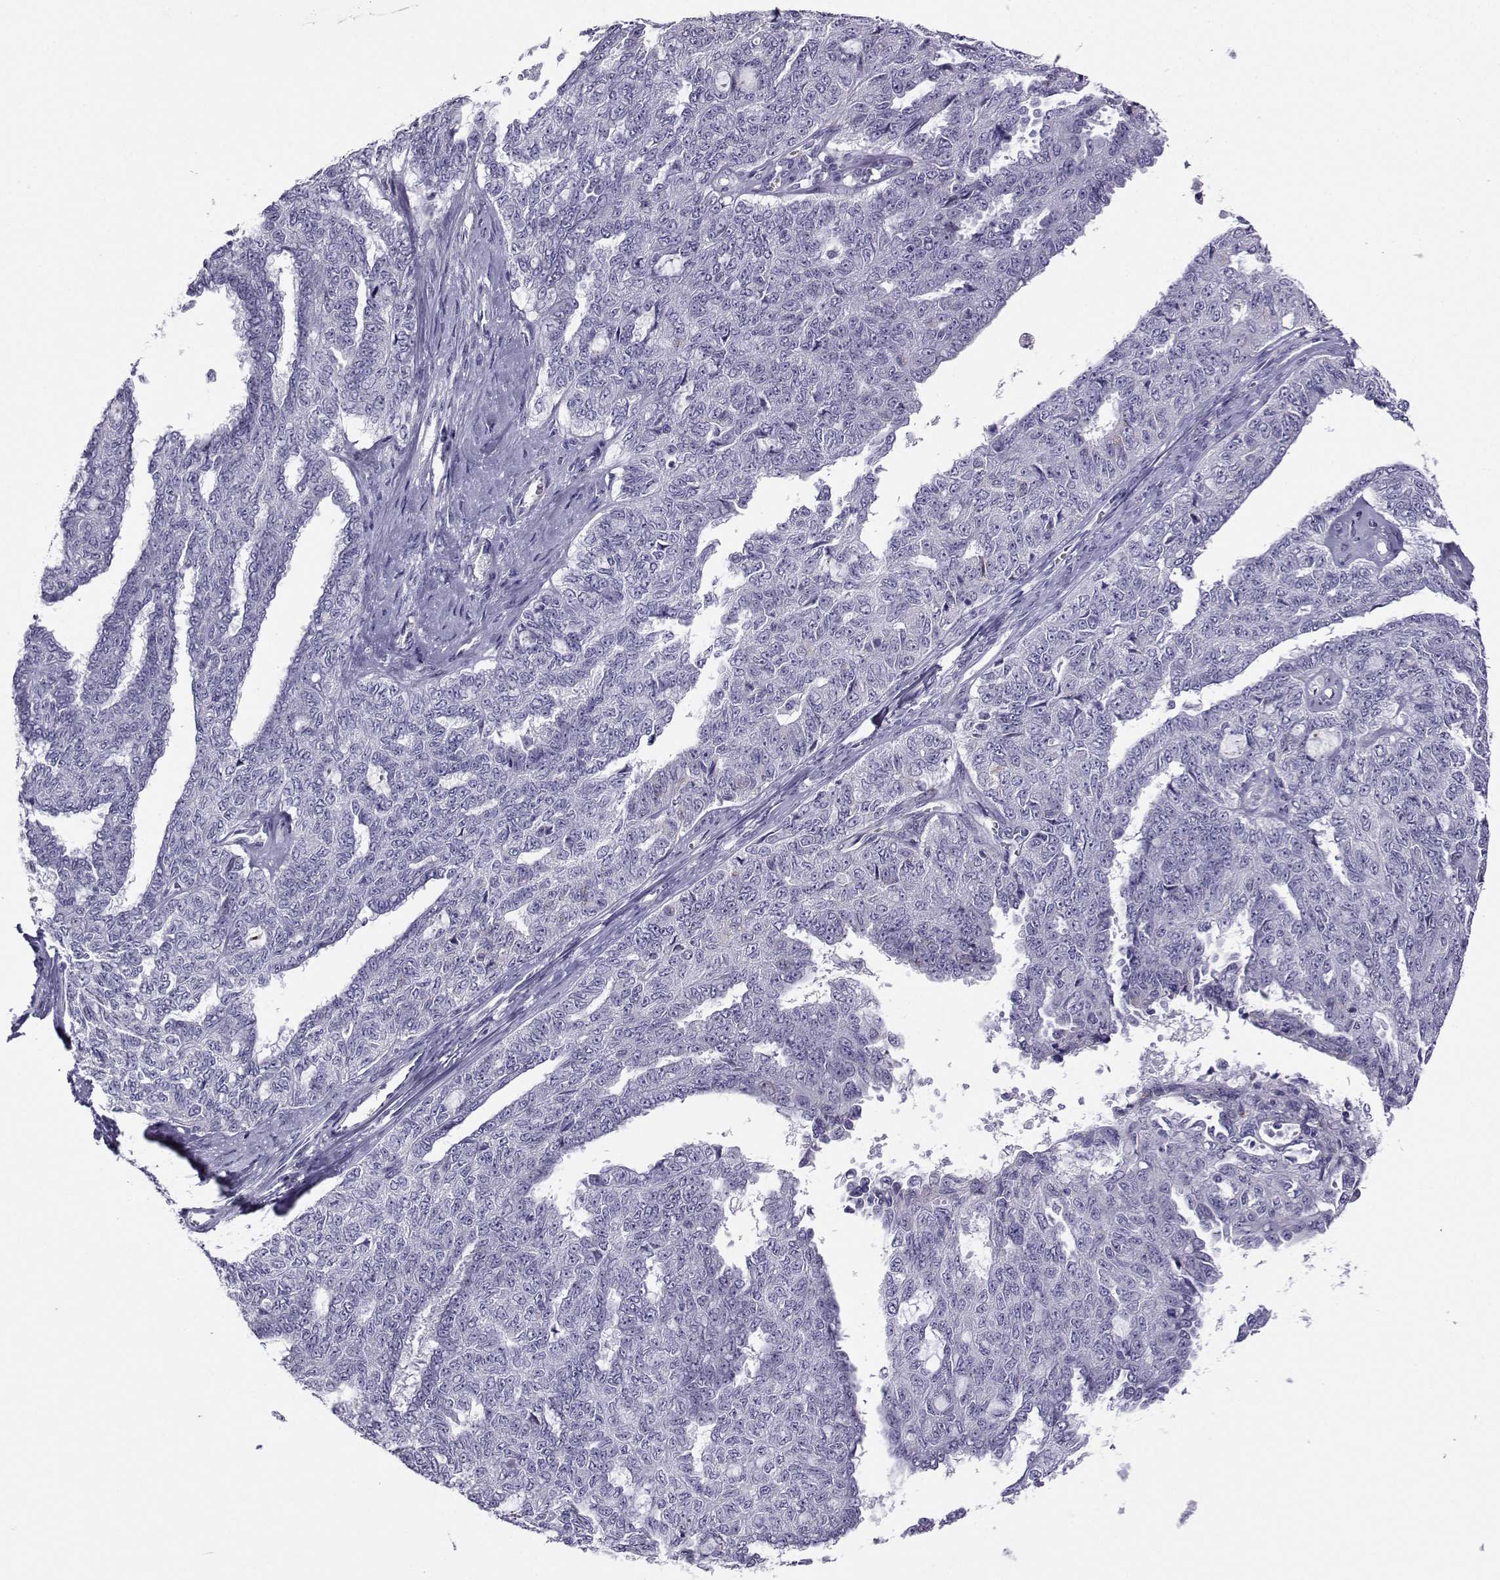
{"staining": {"intensity": "negative", "quantity": "none", "location": "none"}, "tissue": "ovarian cancer", "cell_type": "Tumor cells", "image_type": "cancer", "snomed": [{"axis": "morphology", "description": "Cystadenocarcinoma, serous, NOS"}, {"axis": "topography", "description": "Ovary"}], "caption": "Immunohistochemistry photomicrograph of ovarian cancer stained for a protein (brown), which displays no positivity in tumor cells.", "gene": "FBXO24", "patient": {"sex": "female", "age": 71}}